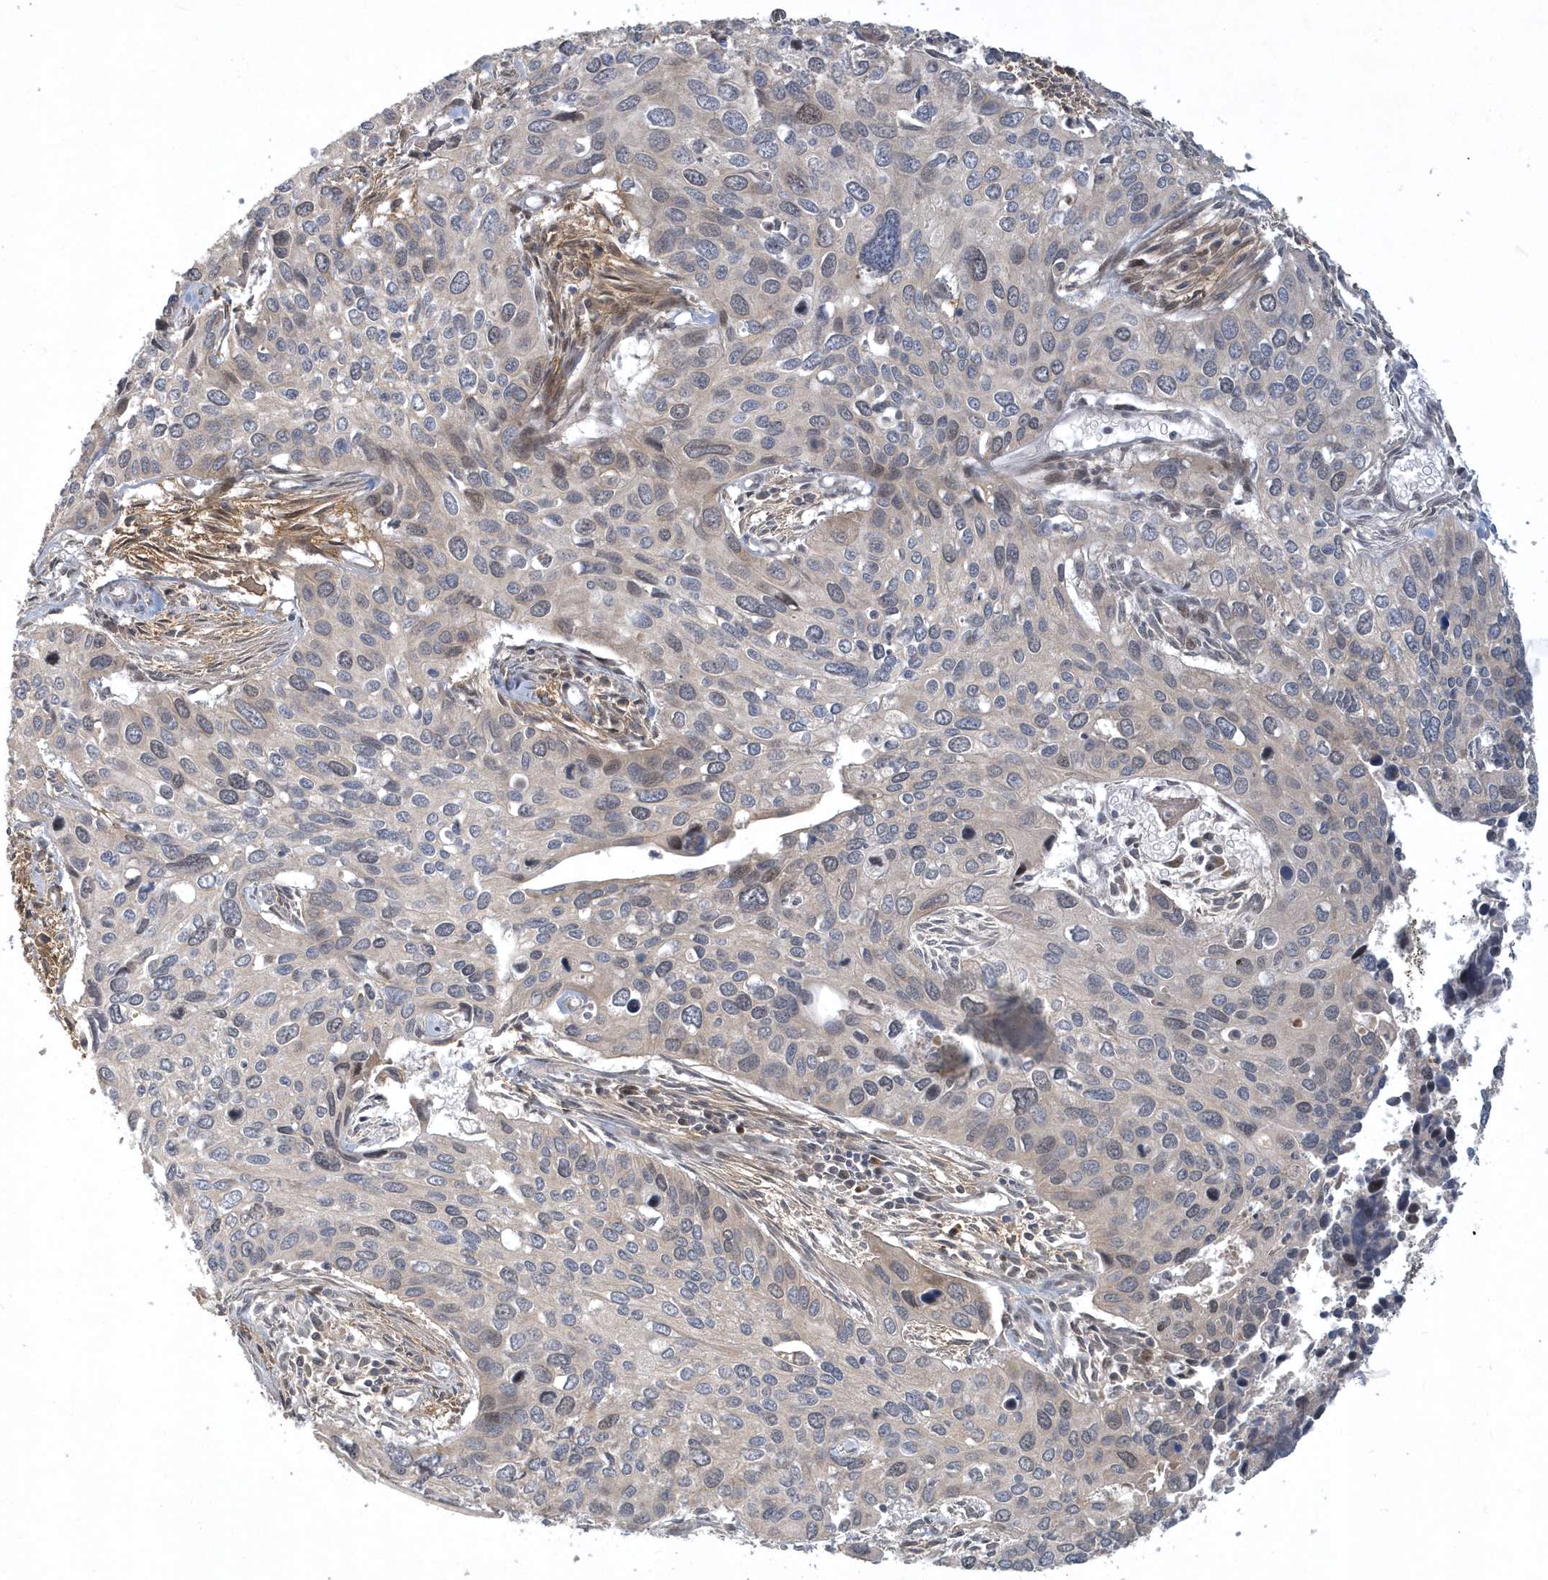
{"staining": {"intensity": "moderate", "quantity": "<25%", "location": "nuclear"}, "tissue": "cervical cancer", "cell_type": "Tumor cells", "image_type": "cancer", "snomed": [{"axis": "morphology", "description": "Squamous cell carcinoma, NOS"}, {"axis": "topography", "description": "Cervix"}], "caption": "Protein analysis of cervical cancer (squamous cell carcinoma) tissue shows moderate nuclear positivity in about <25% of tumor cells.", "gene": "TRAIP", "patient": {"sex": "female", "age": 55}}